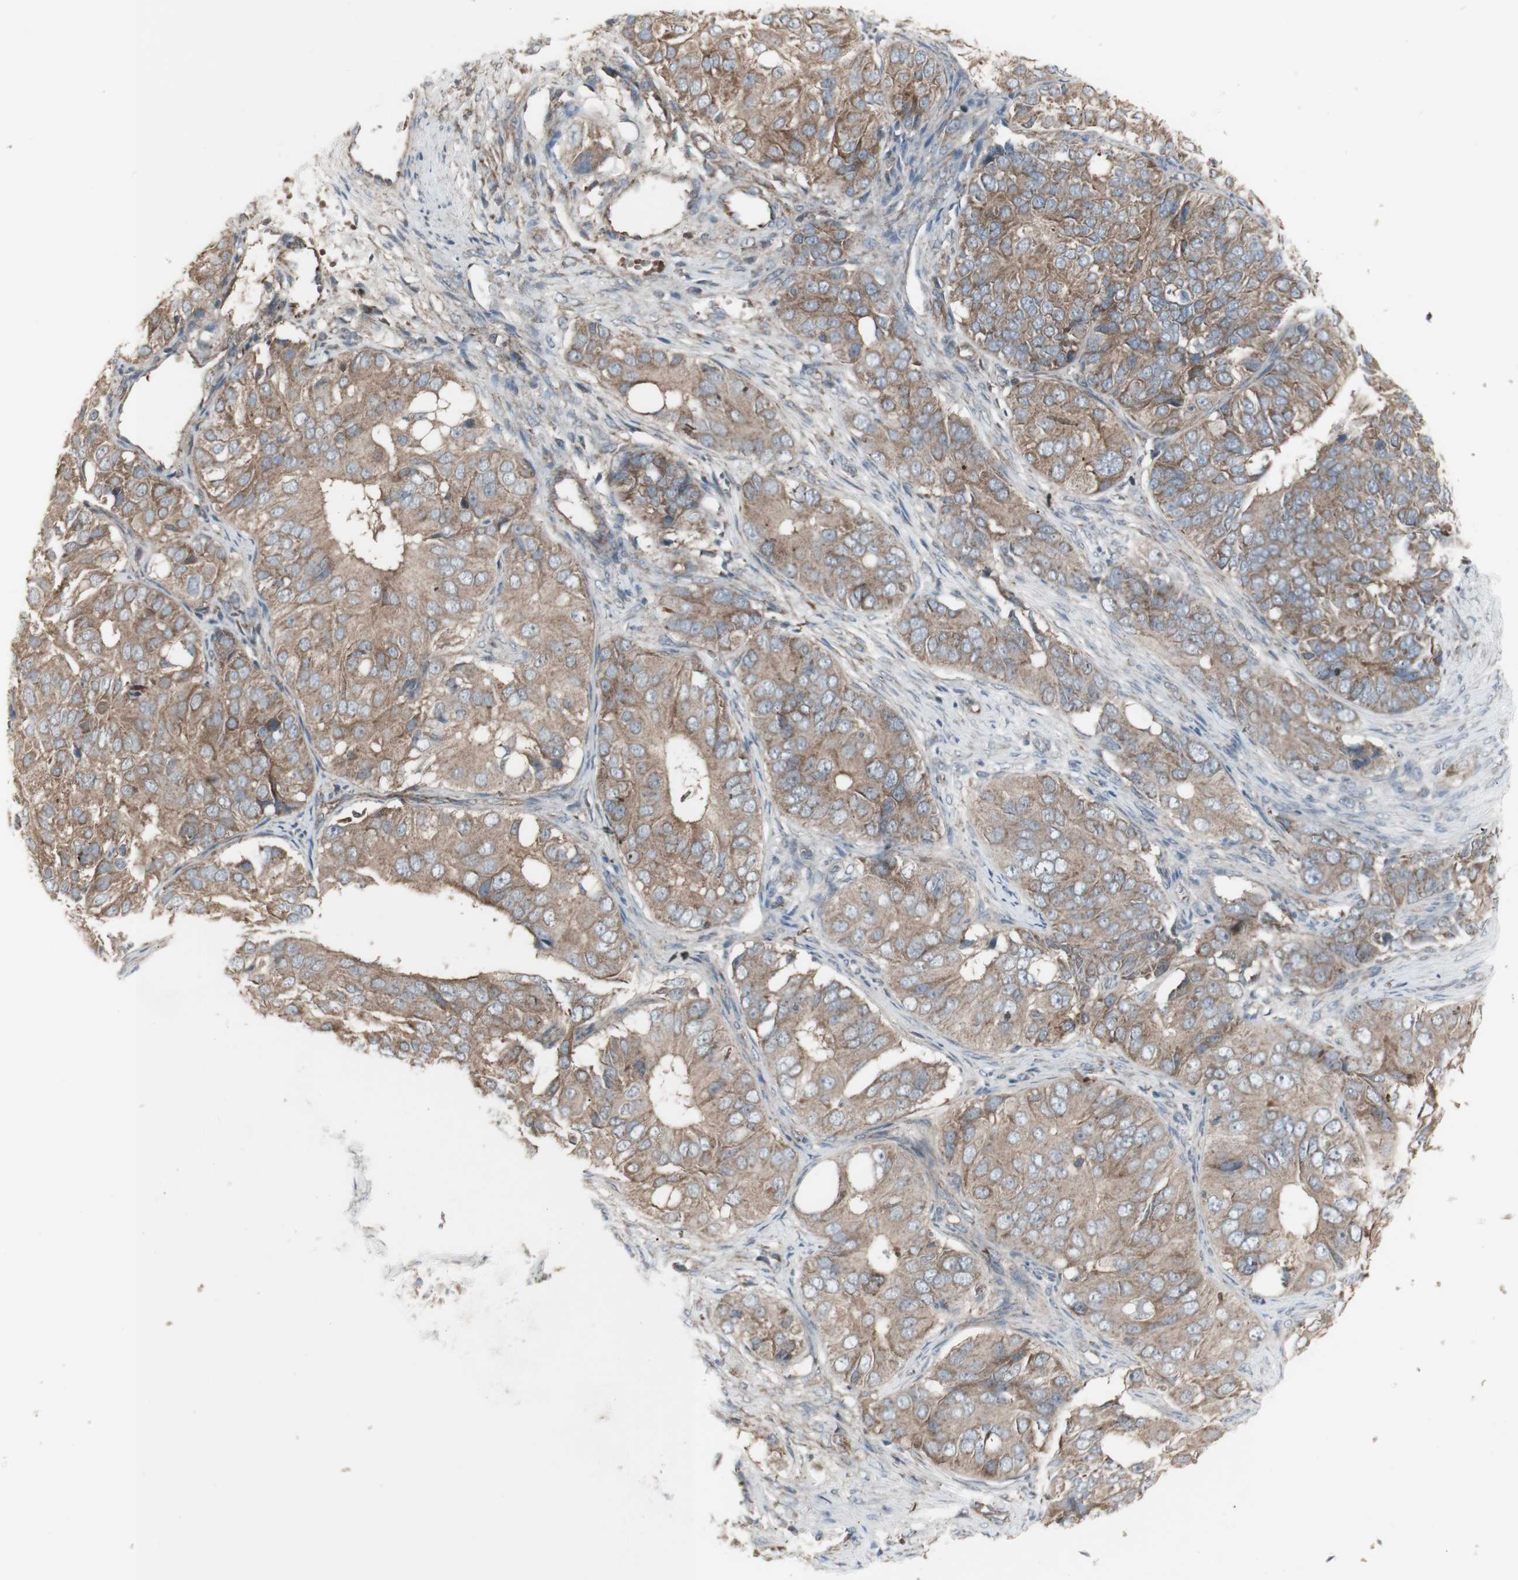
{"staining": {"intensity": "weak", "quantity": ">75%", "location": "cytoplasmic/membranous"}, "tissue": "ovarian cancer", "cell_type": "Tumor cells", "image_type": "cancer", "snomed": [{"axis": "morphology", "description": "Carcinoma, endometroid"}, {"axis": "topography", "description": "Ovary"}], "caption": "Protein analysis of endometroid carcinoma (ovarian) tissue displays weak cytoplasmic/membranous expression in about >75% of tumor cells.", "gene": "SHC1", "patient": {"sex": "female", "age": 51}}